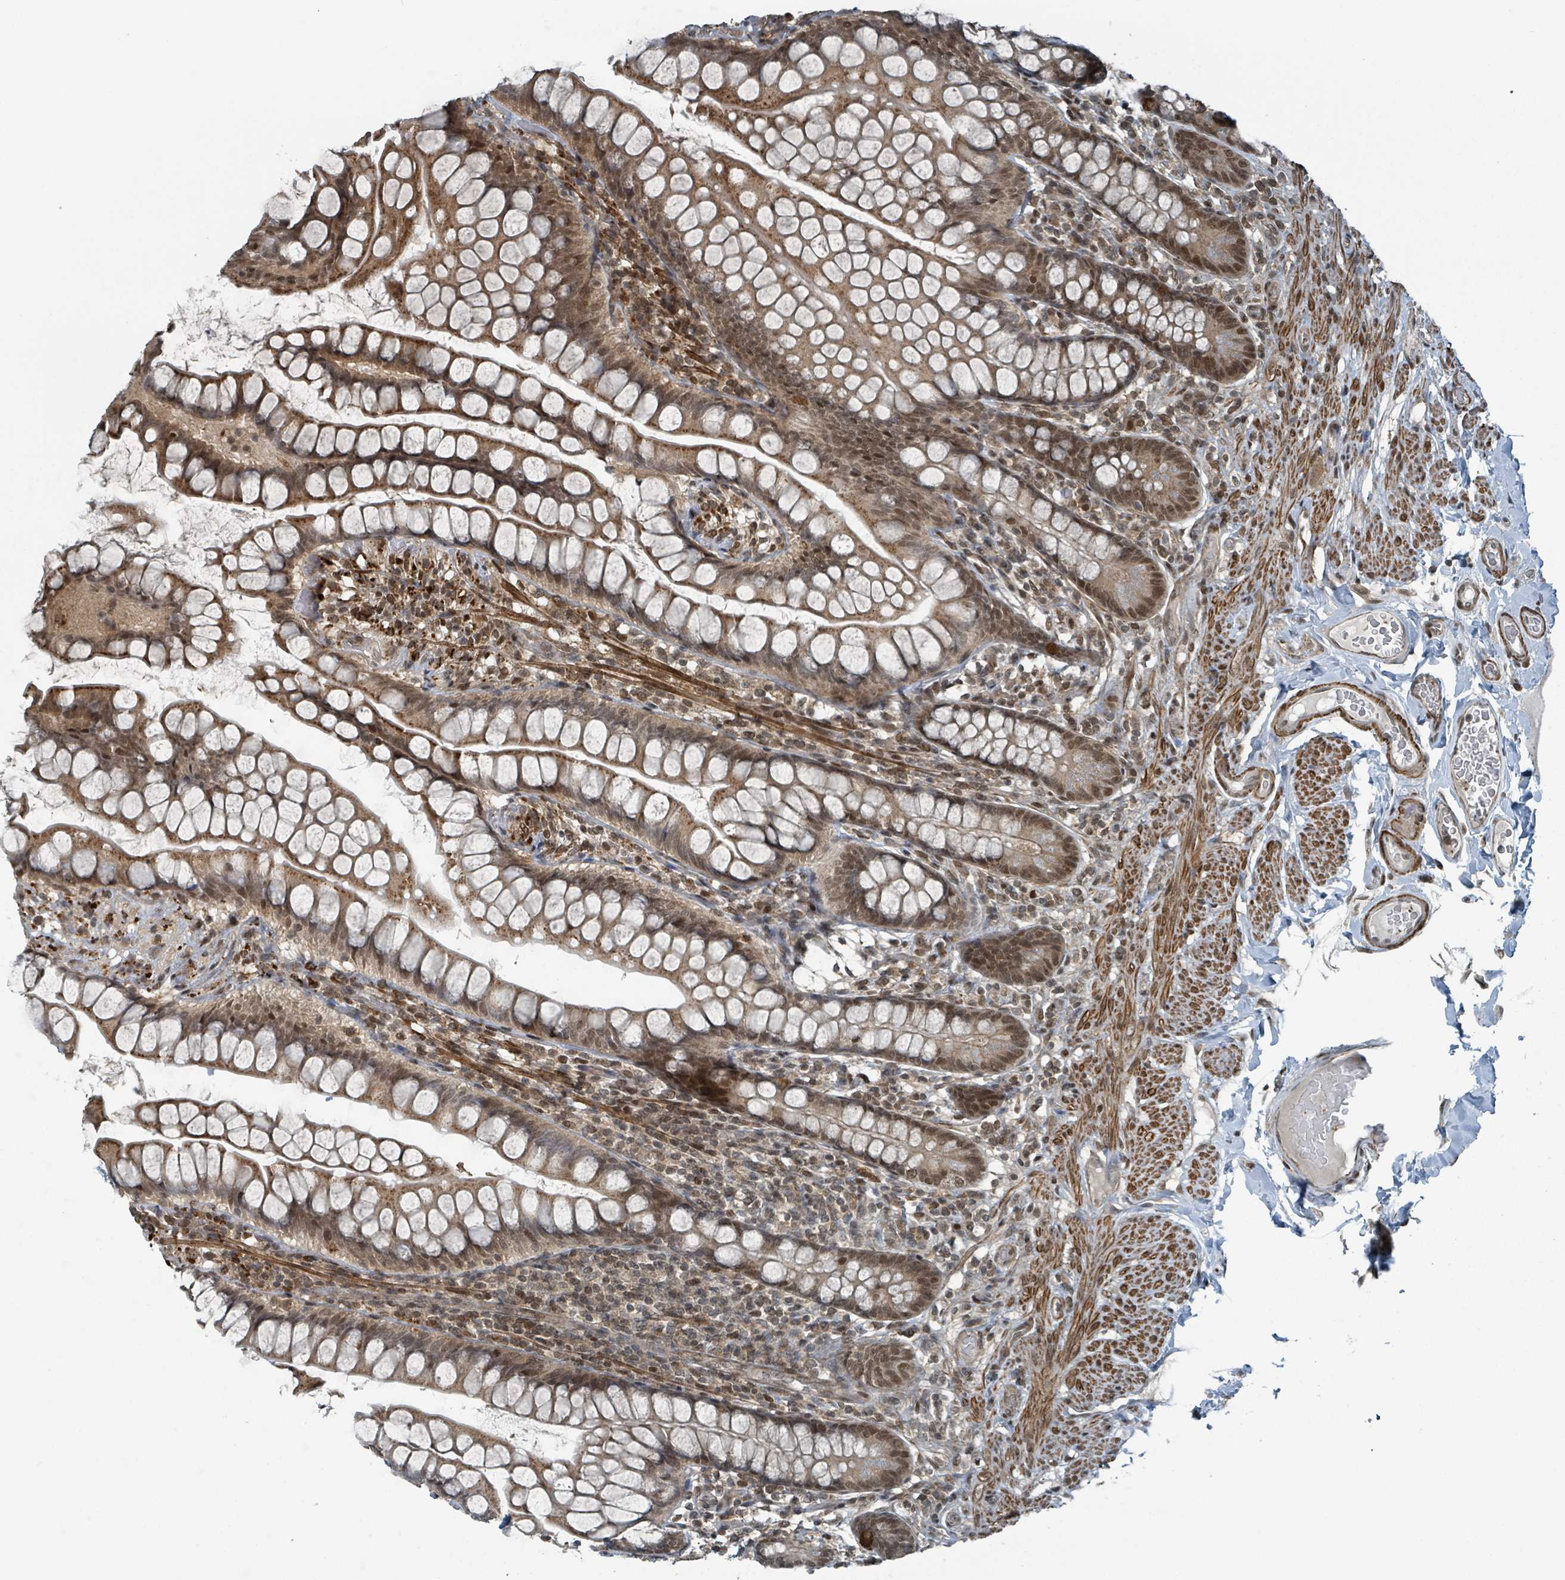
{"staining": {"intensity": "moderate", "quantity": ">75%", "location": "cytoplasmic/membranous,nuclear"}, "tissue": "small intestine", "cell_type": "Glandular cells", "image_type": "normal", "snomed": [{"axis": "morphology", "description": "Normal tissue, NOS"}, {"axis": "topography", "description": "Small intestine"}], "caption": "Benign small intestine displays moderate cytoplasmic/membranous,nuclear staining in approximately >75% of glandular cells, visualized by immunohistochemistry. (DAB IHC, brown staining for protein, blue staining for nuclei).", "gene": "PHIP", "patient": {"sex": "male", "age": 70}}